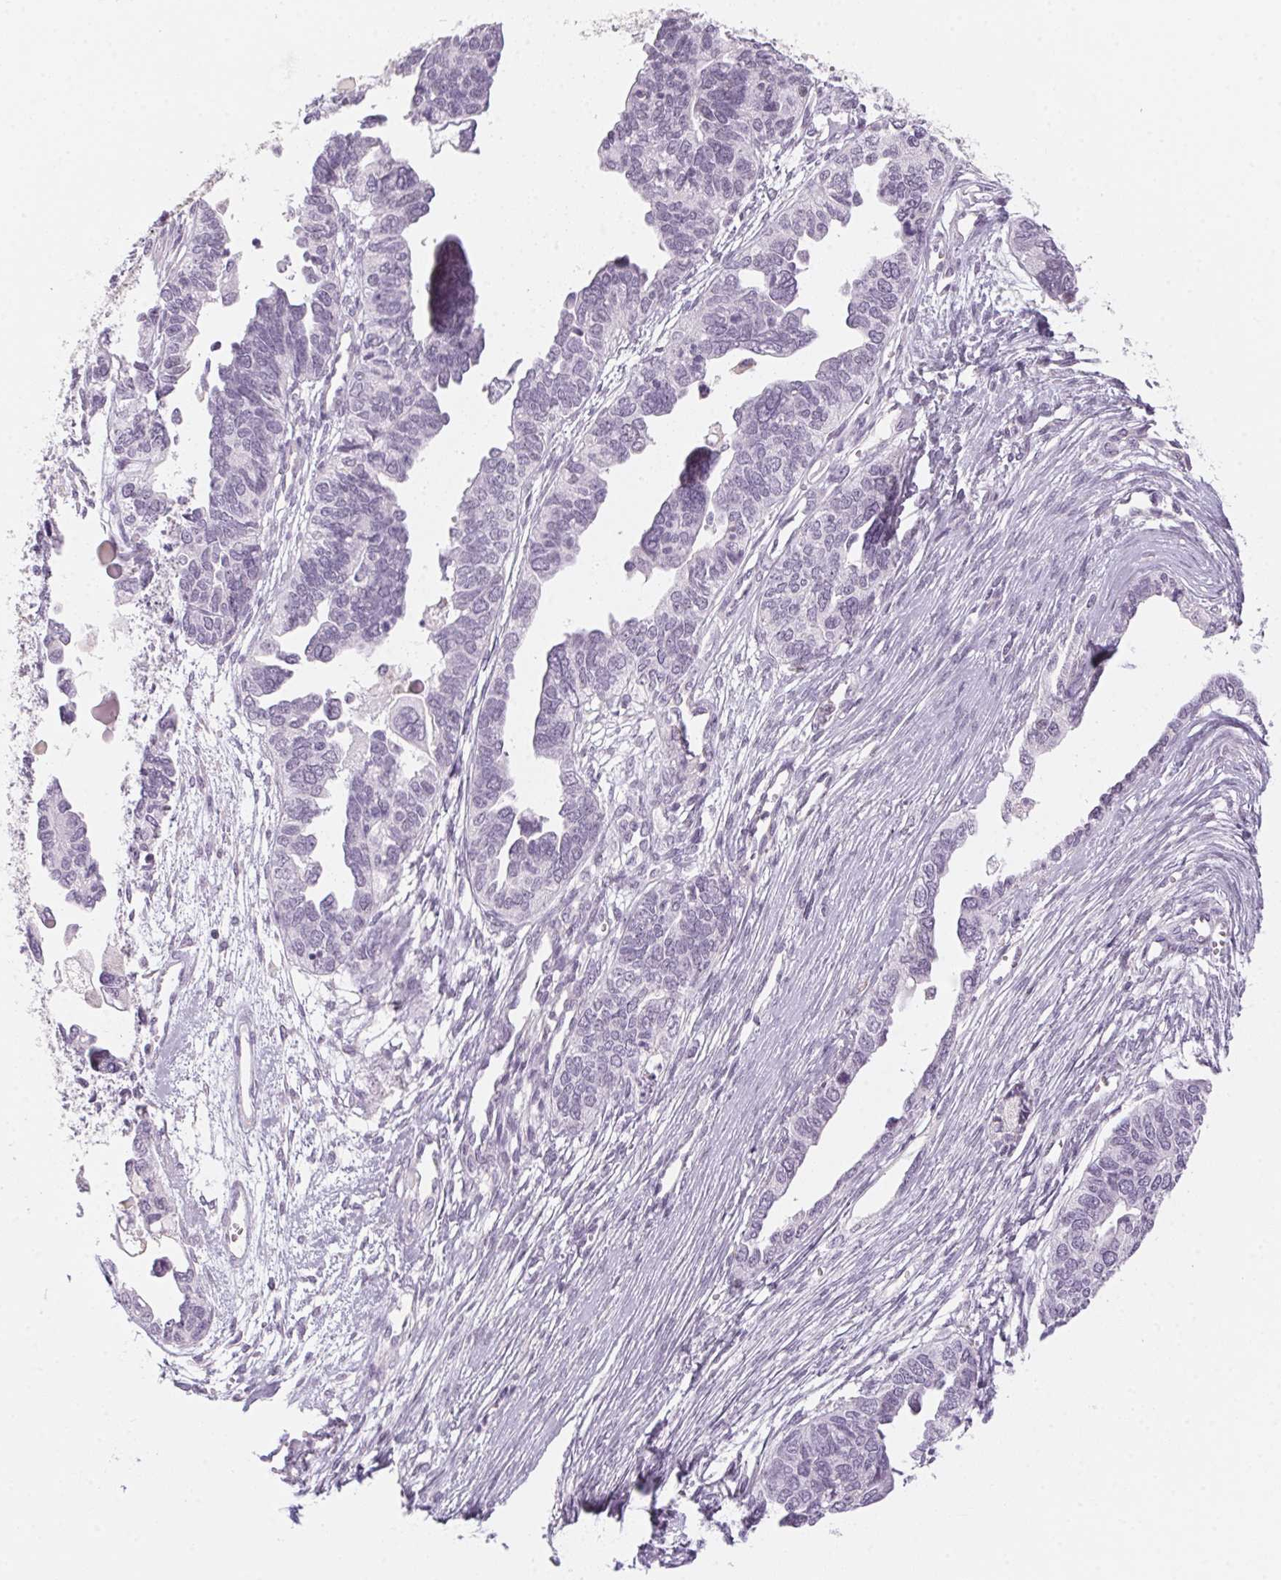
{"staining": {"intensity": "negative", "quantity": "none", "location": "none"}, "tissue": "ovarian cancer", "cell_type": "Tumor cells", "image_type": "cancer", "snomed": [{"axis": "morphology", "description": "Cystadenocarcinoma, serous, NOS"}, {"axis": "topography", "description": "Ovary"}], "caption": "Immunohistochemical staining of human ovarian cancer reveals no significant staining in tumor cells. (Stains: DAB (3,3'-diaminobenzidine) immunohistochemistry (IHC) with hematoxylin counter stain, Microscopy: brightfield microscopy at high magnification).", "gene": "PRPH", "patient": {"sex": "female", "age": 51}}